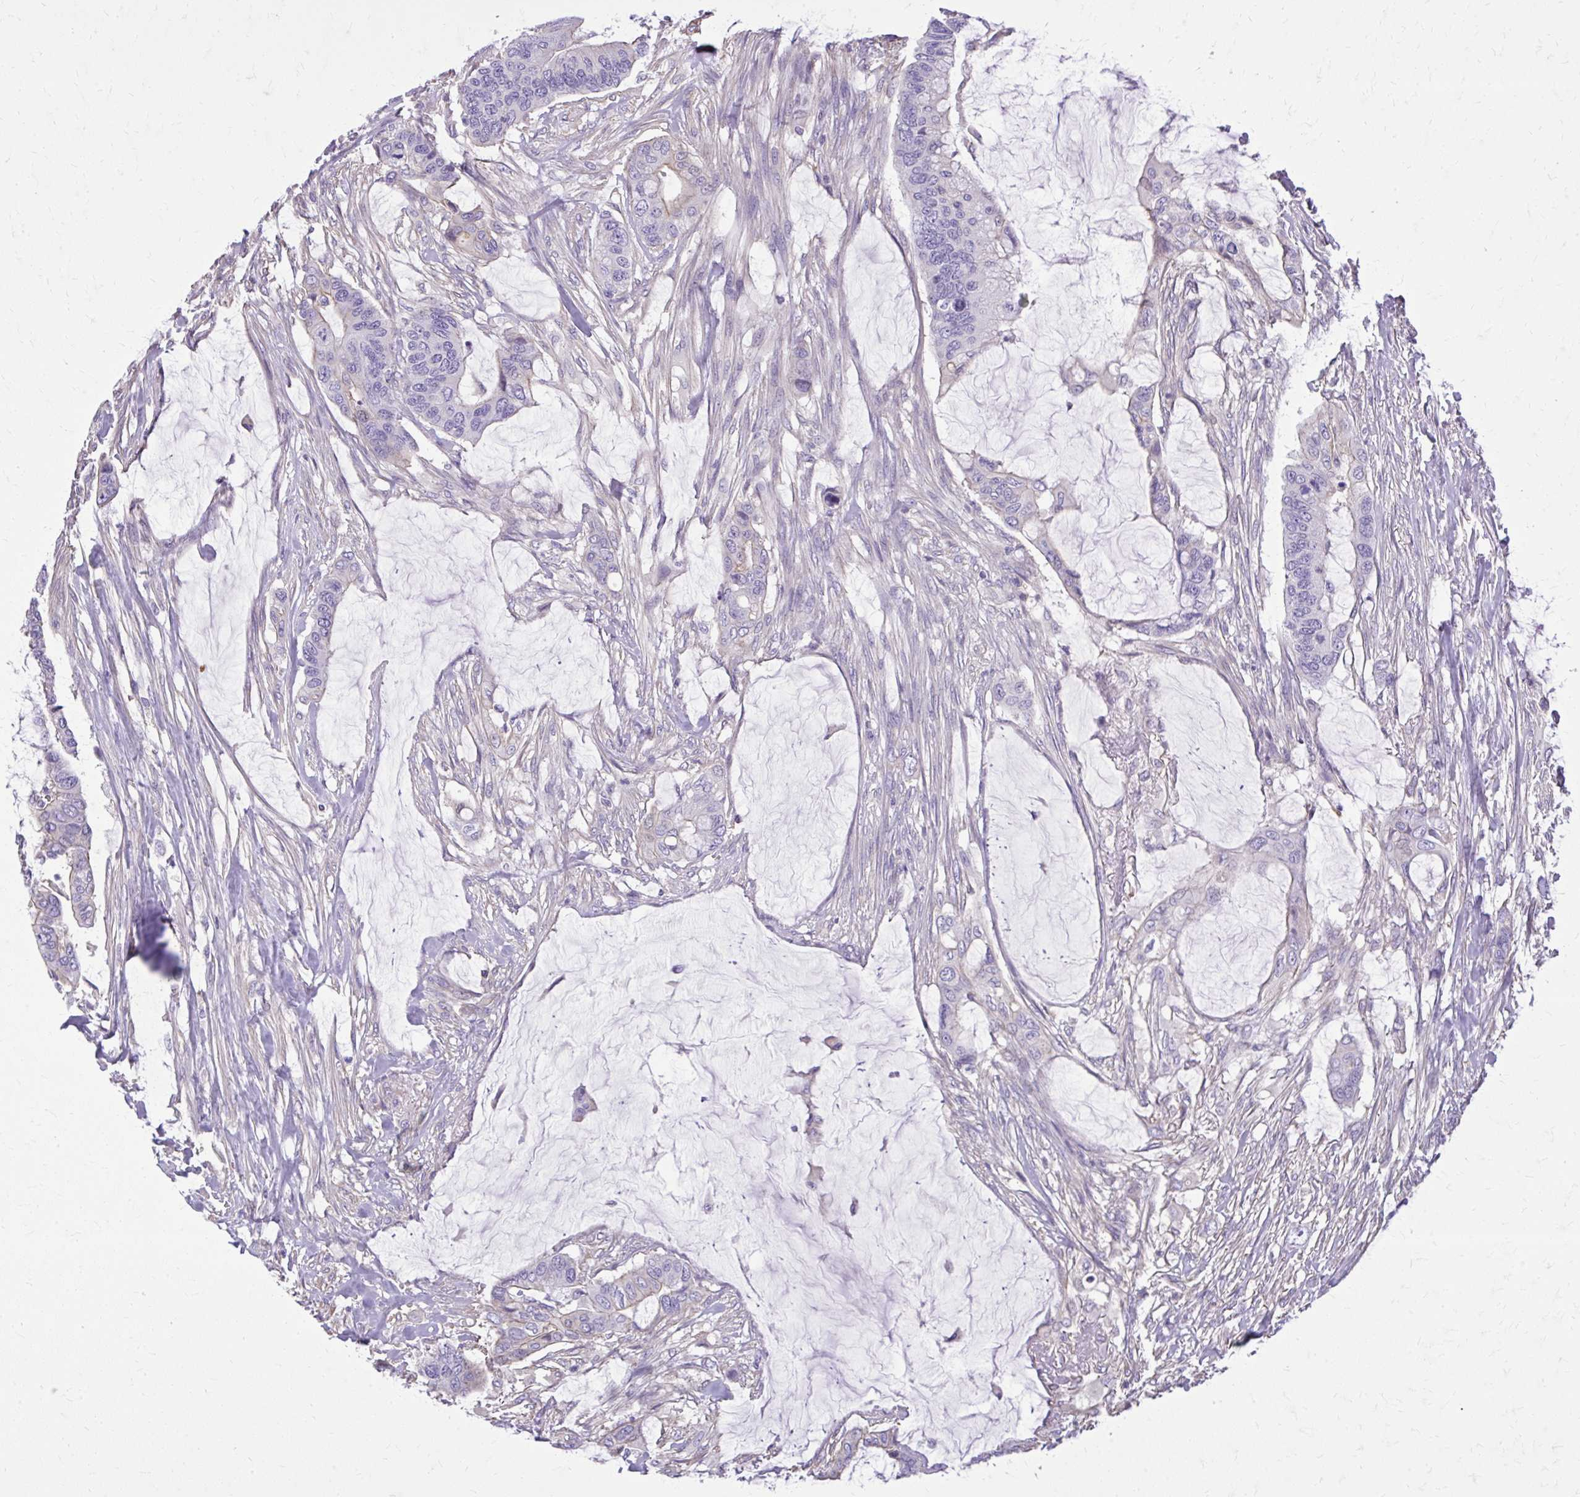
{"staining": {"intensity": "moderate", "quantity": "<25%", "location": "cytoplasmic/membranous"}, "tissue": "colorectal cancer", "cell_type": "Tumor cells", "image_type": "cancer", "snomed": [{"axis": "morphology", "description": "Adenocarcinoma, NOS"}, {"axis": "topography", "description": "Rectum"}], "caption": "Immunohistochemical staining of human adenocarcinoma (colorectal) exhibits low levels of moderate cytoplasmic/membranous expression in approximately <25% of tumor cells.", "gene": "RUNDC3B", "patient": {"sex": "female", "age": 59}}